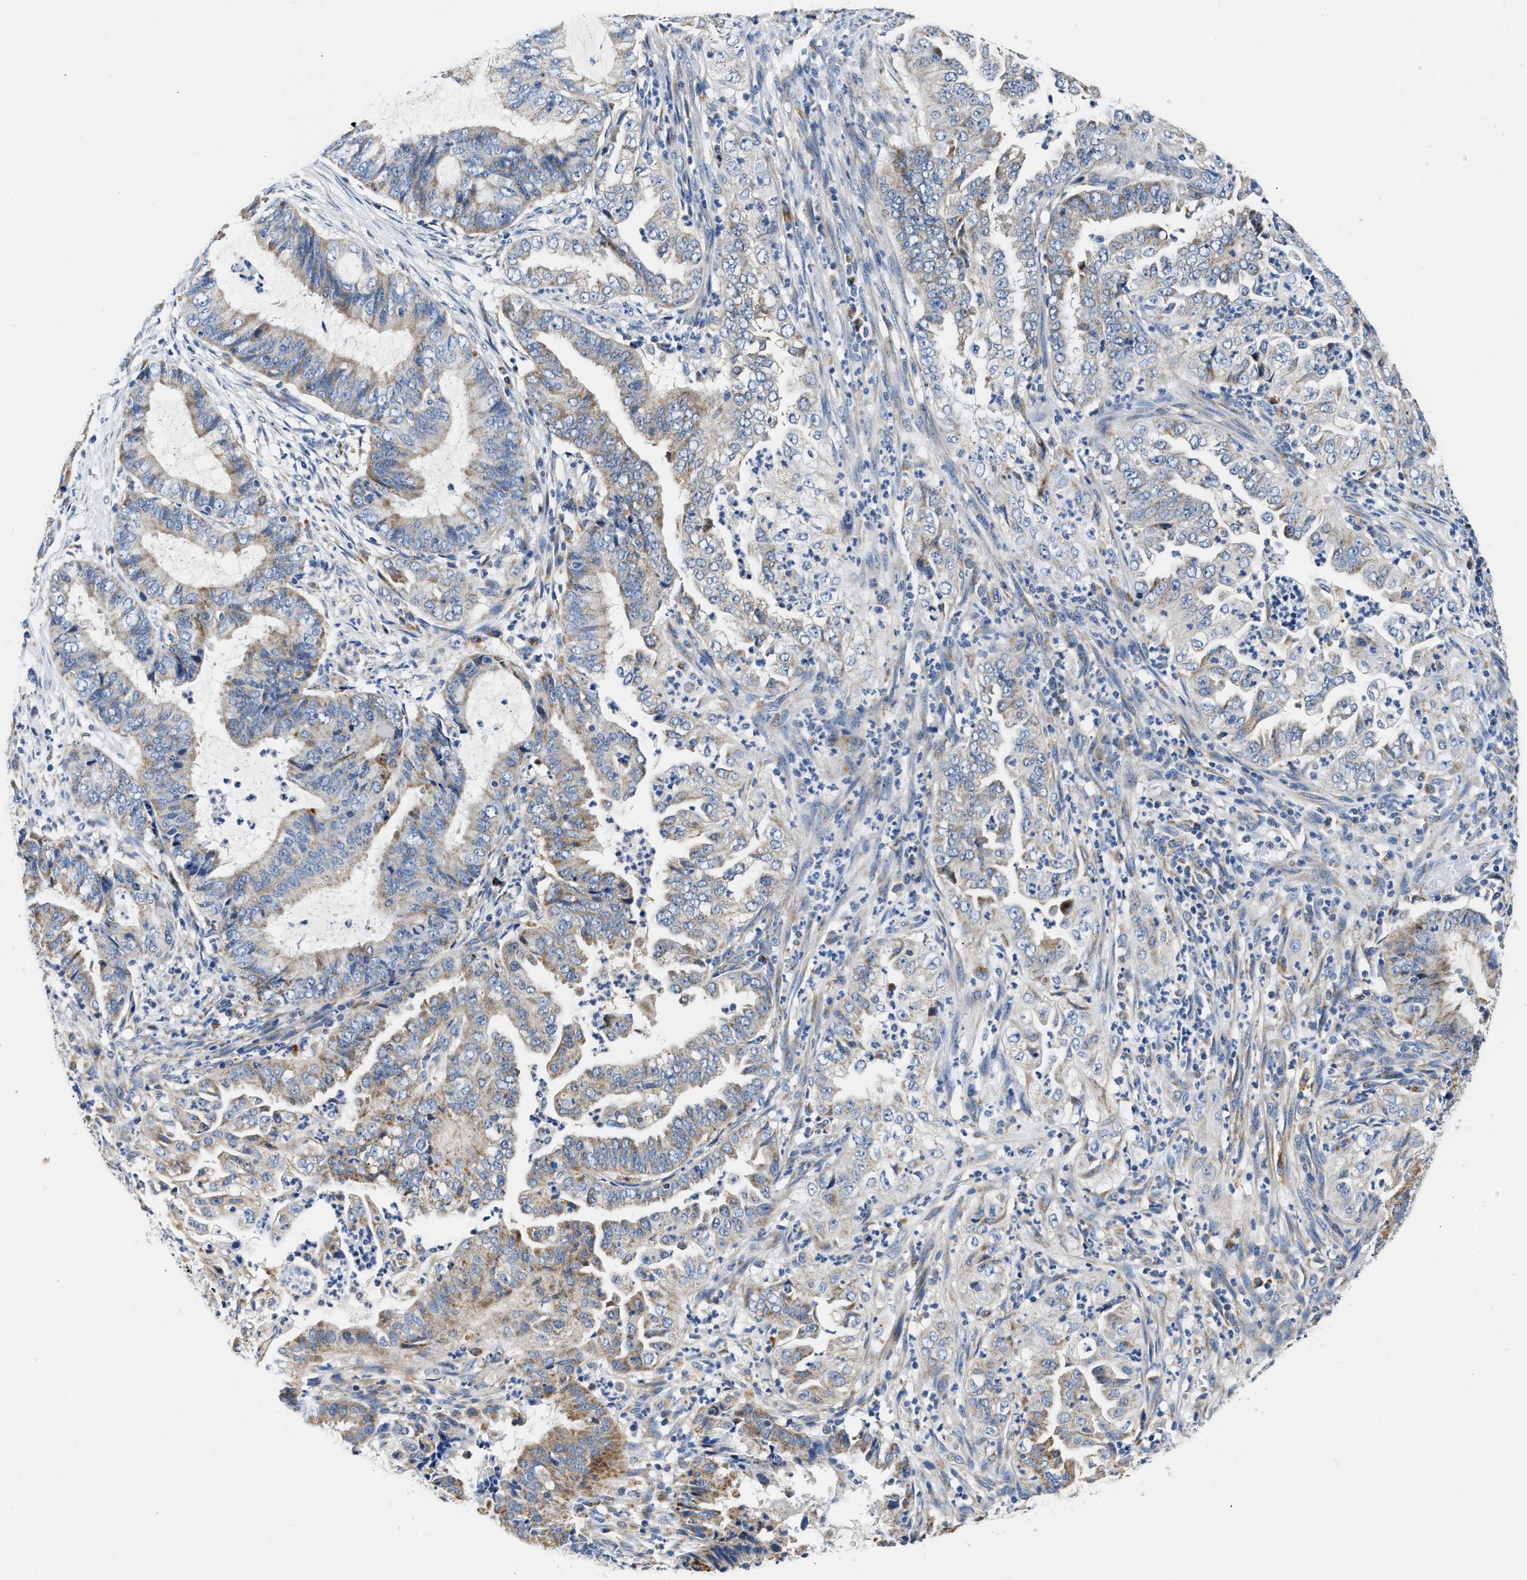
{"staining": {"intensity": "weak", "quantity": ">75%", "location": "cytoplasmic/membranous"}, "tissue": "endometrial cancer", "cell_type": "Tumor cells", "image_type": "cancer", "snomed": [{"axis": "morphology", "description": "Adenocarcinoma, NOS"}, {"axis": "topography", "description": "Endometrium"}], "caption": "This image shows IHC staining of human endometrial adenocarcinoma, with low weak cytoplasmic/membranous expression in about >75% of tumor cells.", "gene": "ACADVL", "patient": {"sex": "female", "age": 51}}